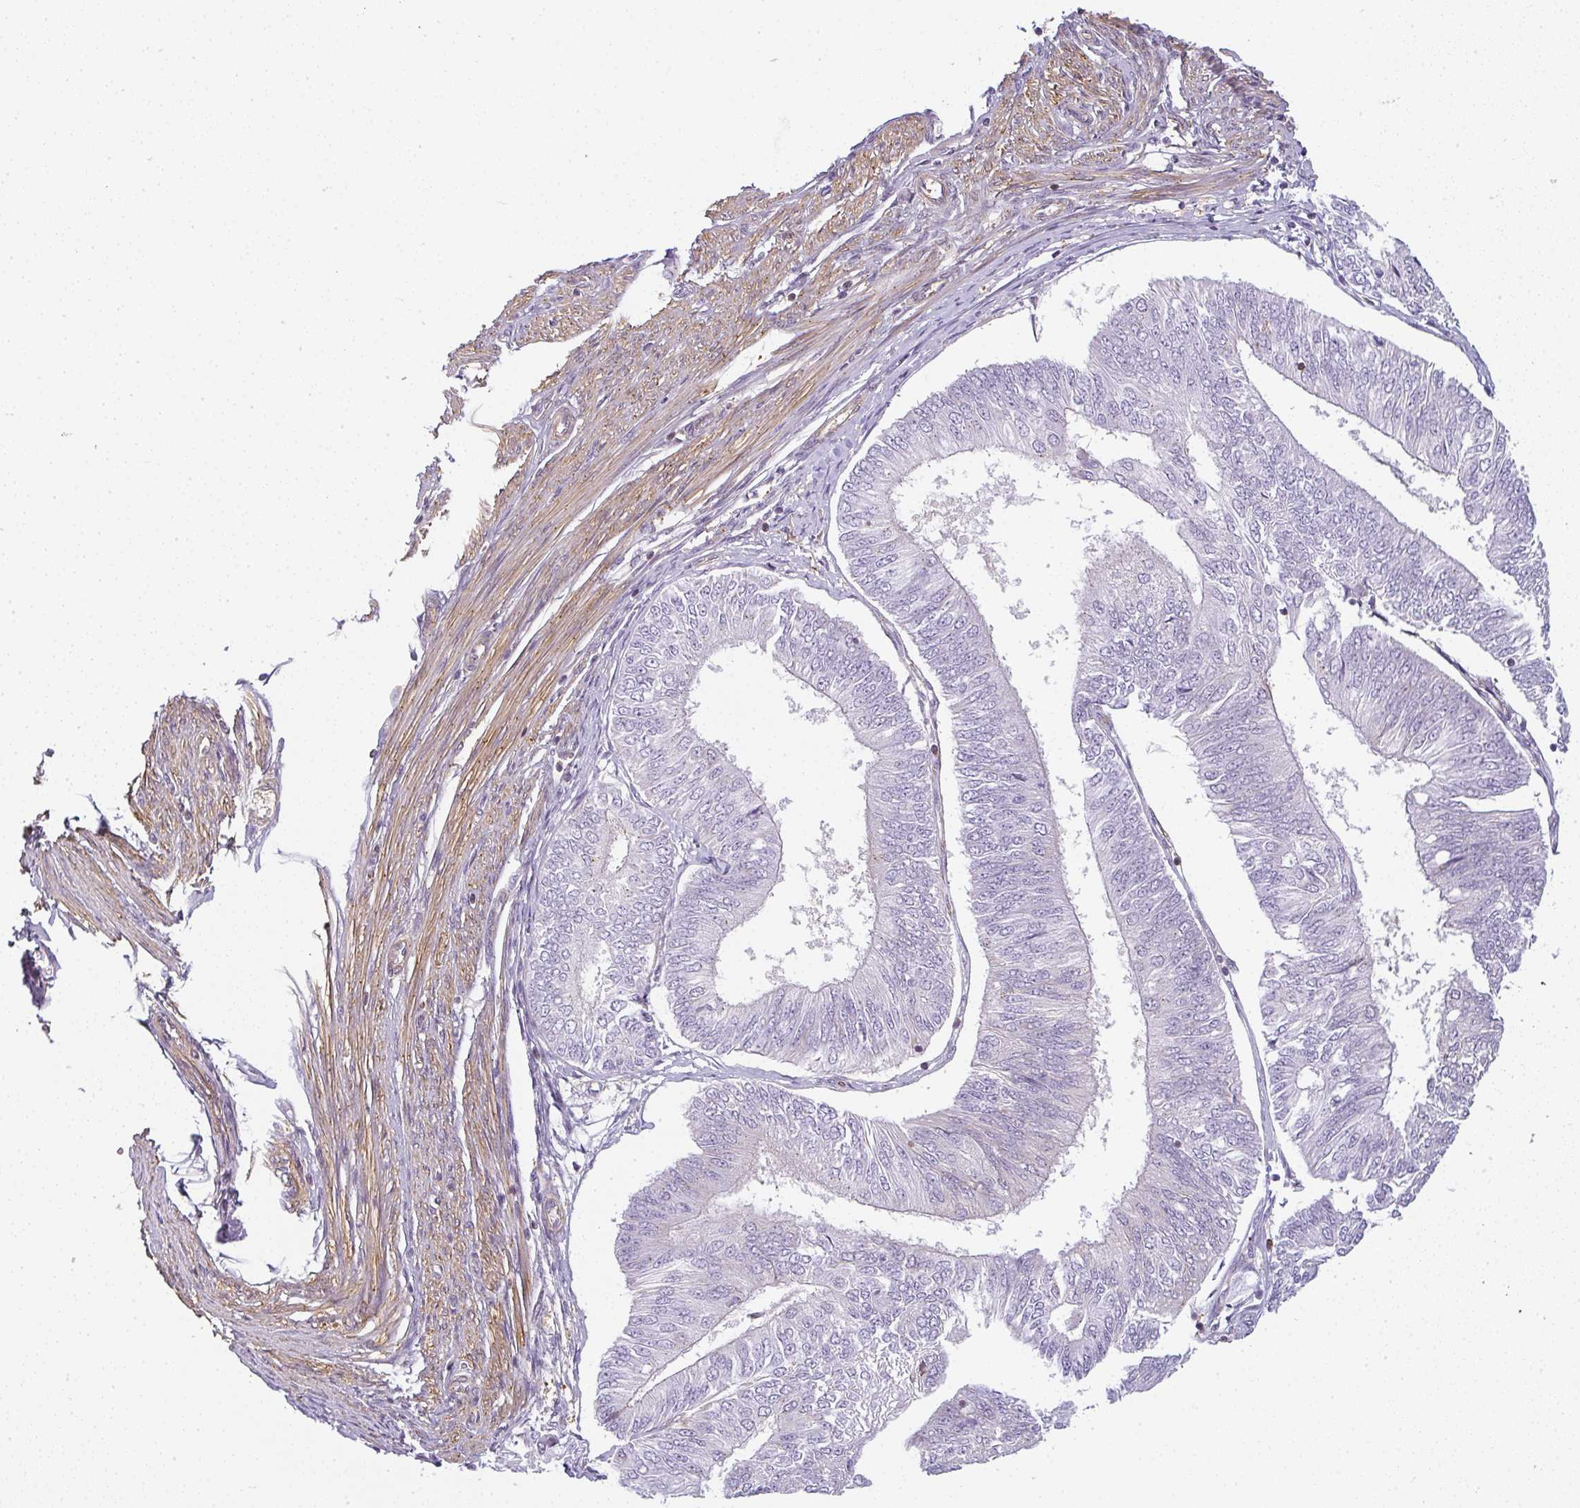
{"staining": {"intensity": "negative", "quantity": "none", "location": "none"}, "tissue": "endometrial cancer", "cell_type": "Tumor cells", "image_type": "cancer", "snomed": [{"axis": "morphology", "description": "Adenocarcinoma, NOS"}, {"axis": "topography", "description": "Endometrium"}], "caption": "This is an IHC histopathology image of endometrial adenocarcinoma. There is no expression in tumor cells.", "gene": "SULF1", "patient": {"sex": "female", "age": 58}}